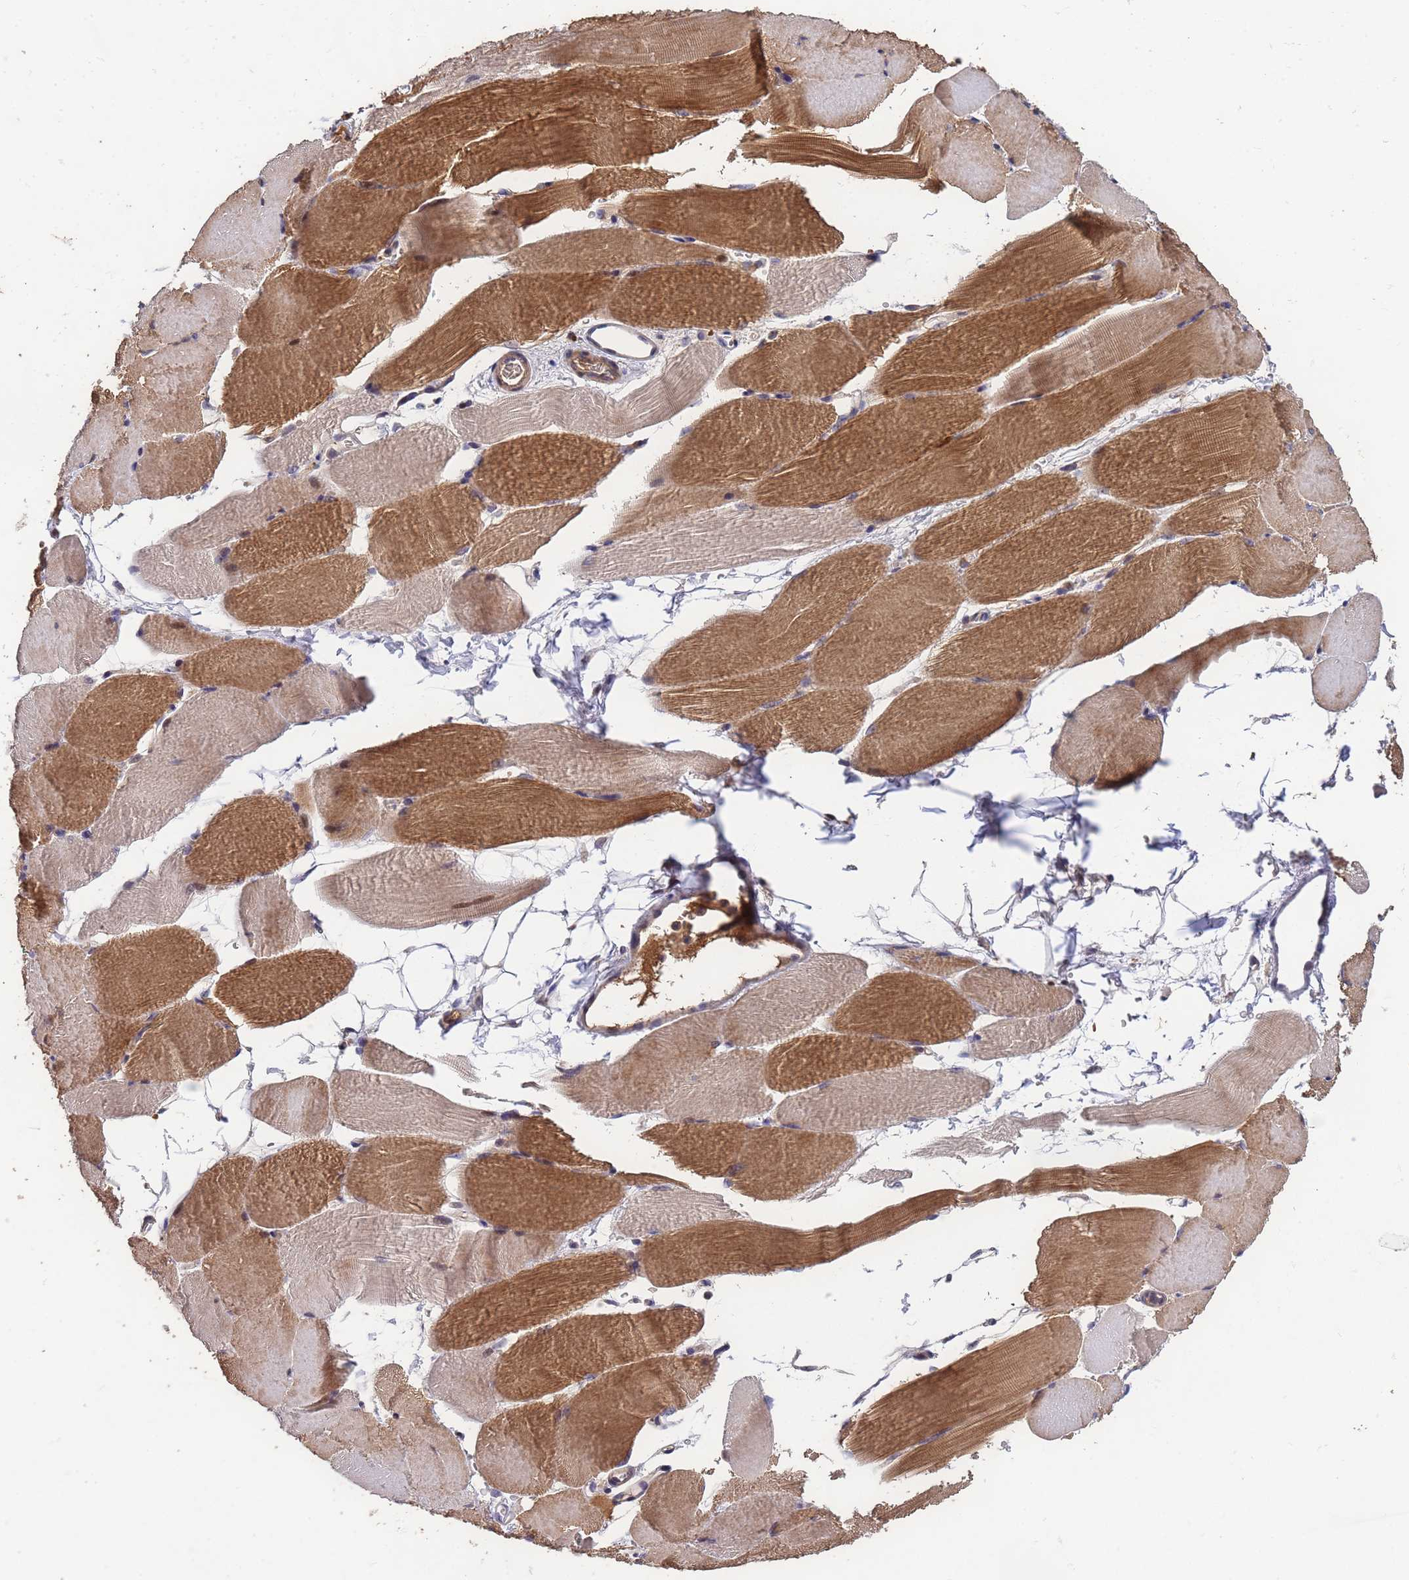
{"staining": {"intensity": "strong", "quantity": ">75%", "location": "cytoplasmic/membranous"}, "tissue": "skeletal muscle", "cell_type": "Myocytes", "image_type": "normal", "snomed": [{"axis": "morphology", "description": "Normal tissue, NOS"}, {"axis": "topography", "description": "Skeletal muscle"}, {"axis": "topography", "description": "Parathyroid gland"}], "caption": "Normal skeletal muscle shows strong cytoplasmic/membranous expression in about >75% of myocytes, visualized by immunohistochemistry.", "gene": "CCDC184", "patient": {"sex": "female", "age": 37}}